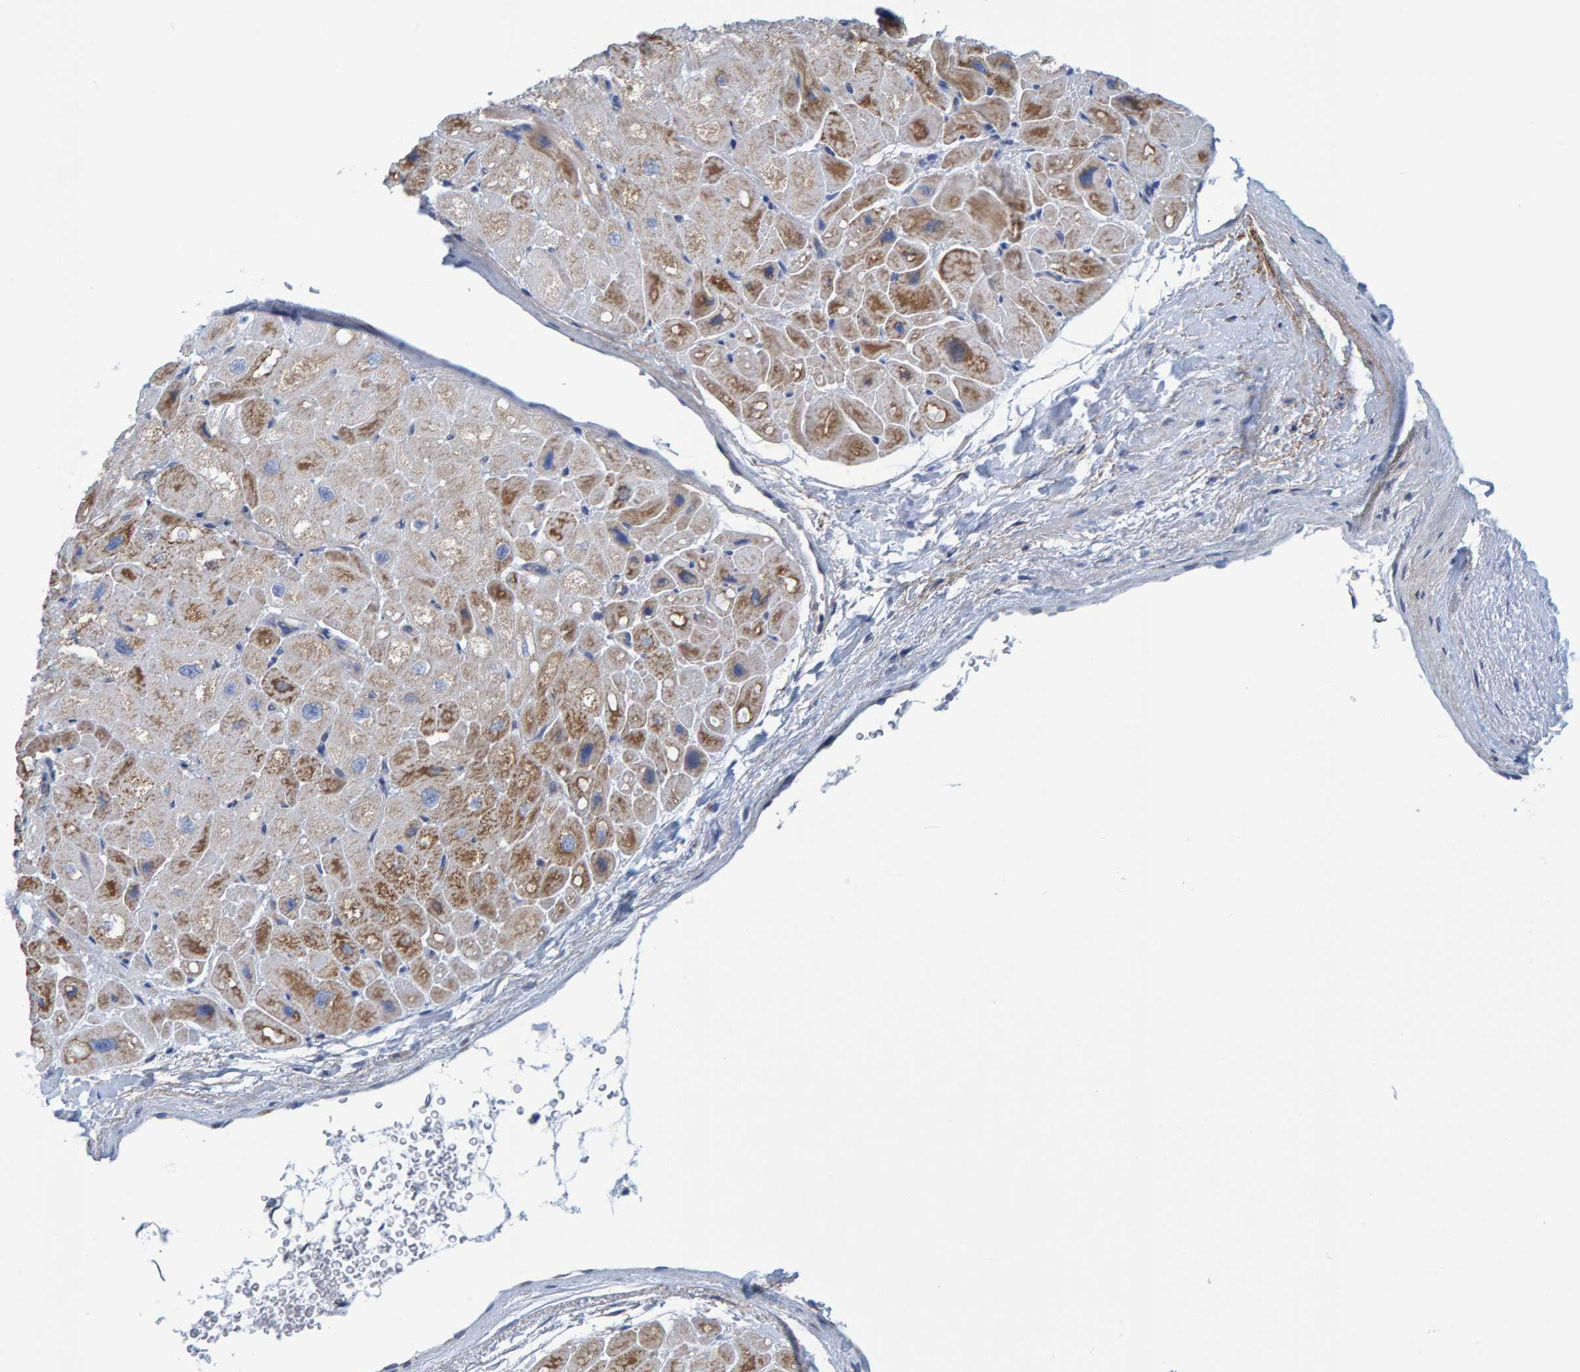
{"staining": {"intensity": "moderate", "quantity": "25%-75%", "location": "cytoplasmic/membranous"}, "tissue": "heart muscle", "cell_type": "Cardiomyocytes", "image_type": "normal", "snomed": [{"axis": "morphology", "description": "Normal tissue, NOS"}, {"axis": "topography", "description": "Heart"}], "caption": "The immunohistochemical stain labels moderate cytoplasmic/membranous staining in cardiomyocytes of benign heart muscle. (Brightfield microscopy of DAB IHC at high magnification).", "gene": "MRPS7", "patient": {"sex": "male", "age": 49}}